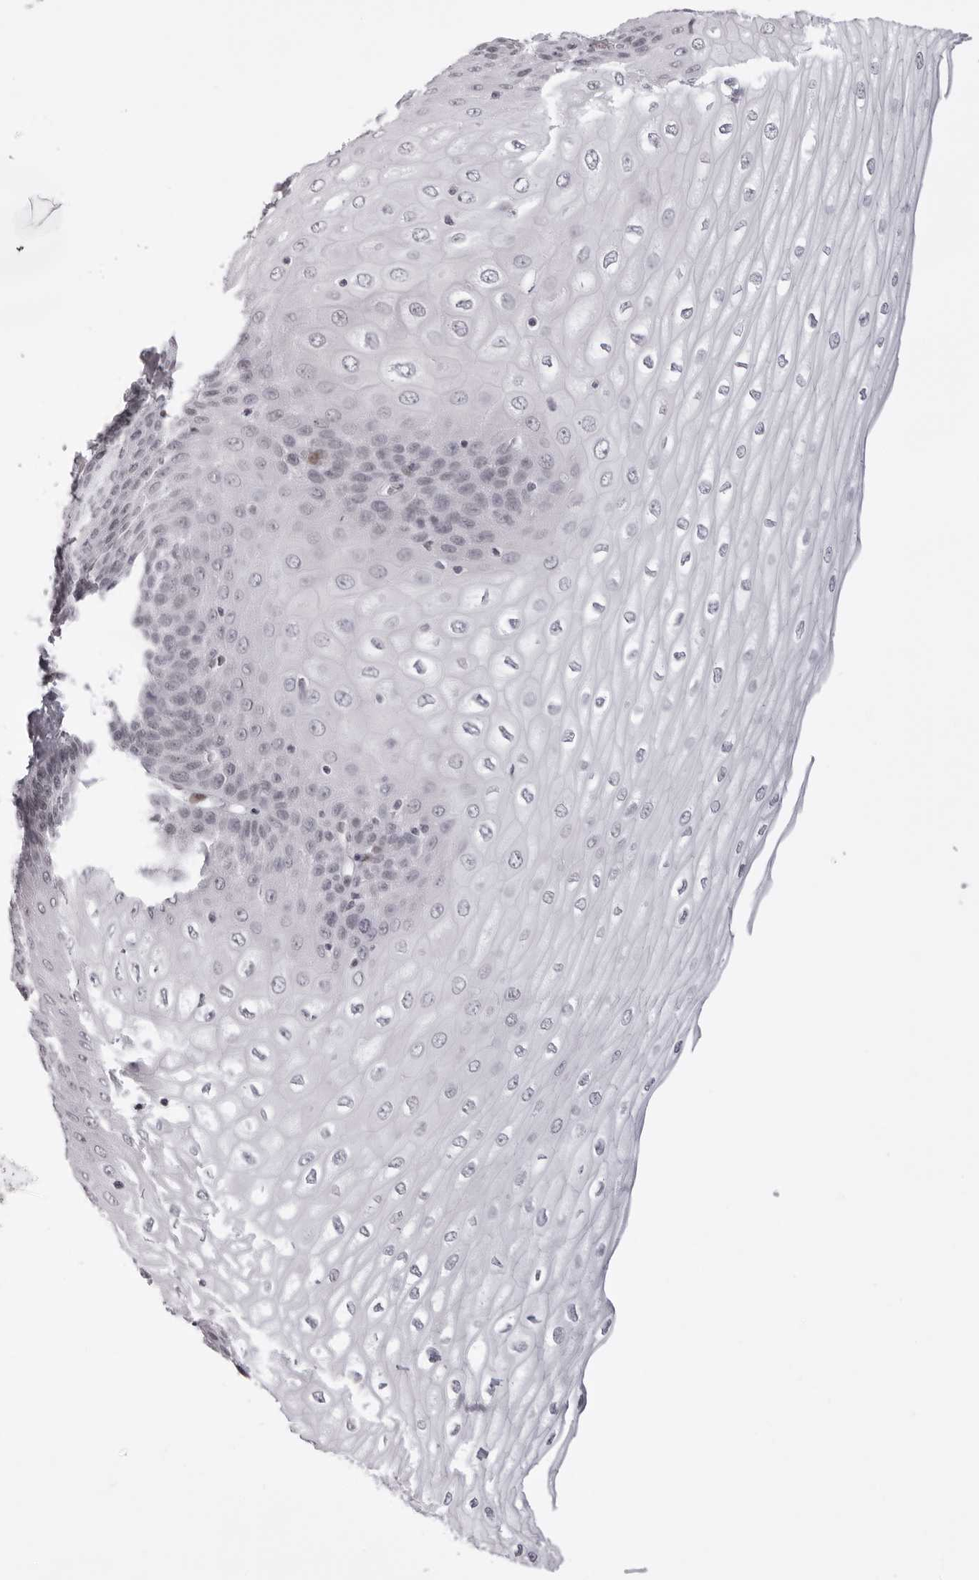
{"staining": {"intensity": "negative", "quantity": "none", "location": "none"}, "tissue": "esophagus", "cell_type": "Squamous epithelial cells", "image_type": "normal", "snomed": [{"axis": "morphology", "description": "Normal tissue, NOS"}, {"axis": "topography", "description": "Esophagus"}], "caption": "DAB immunohistochemical staining of benign human esophagus displays no significant staining in squamous epithelial cells.", "gene": "MAFK", "patient": {"sex": "male", "age": 60}}